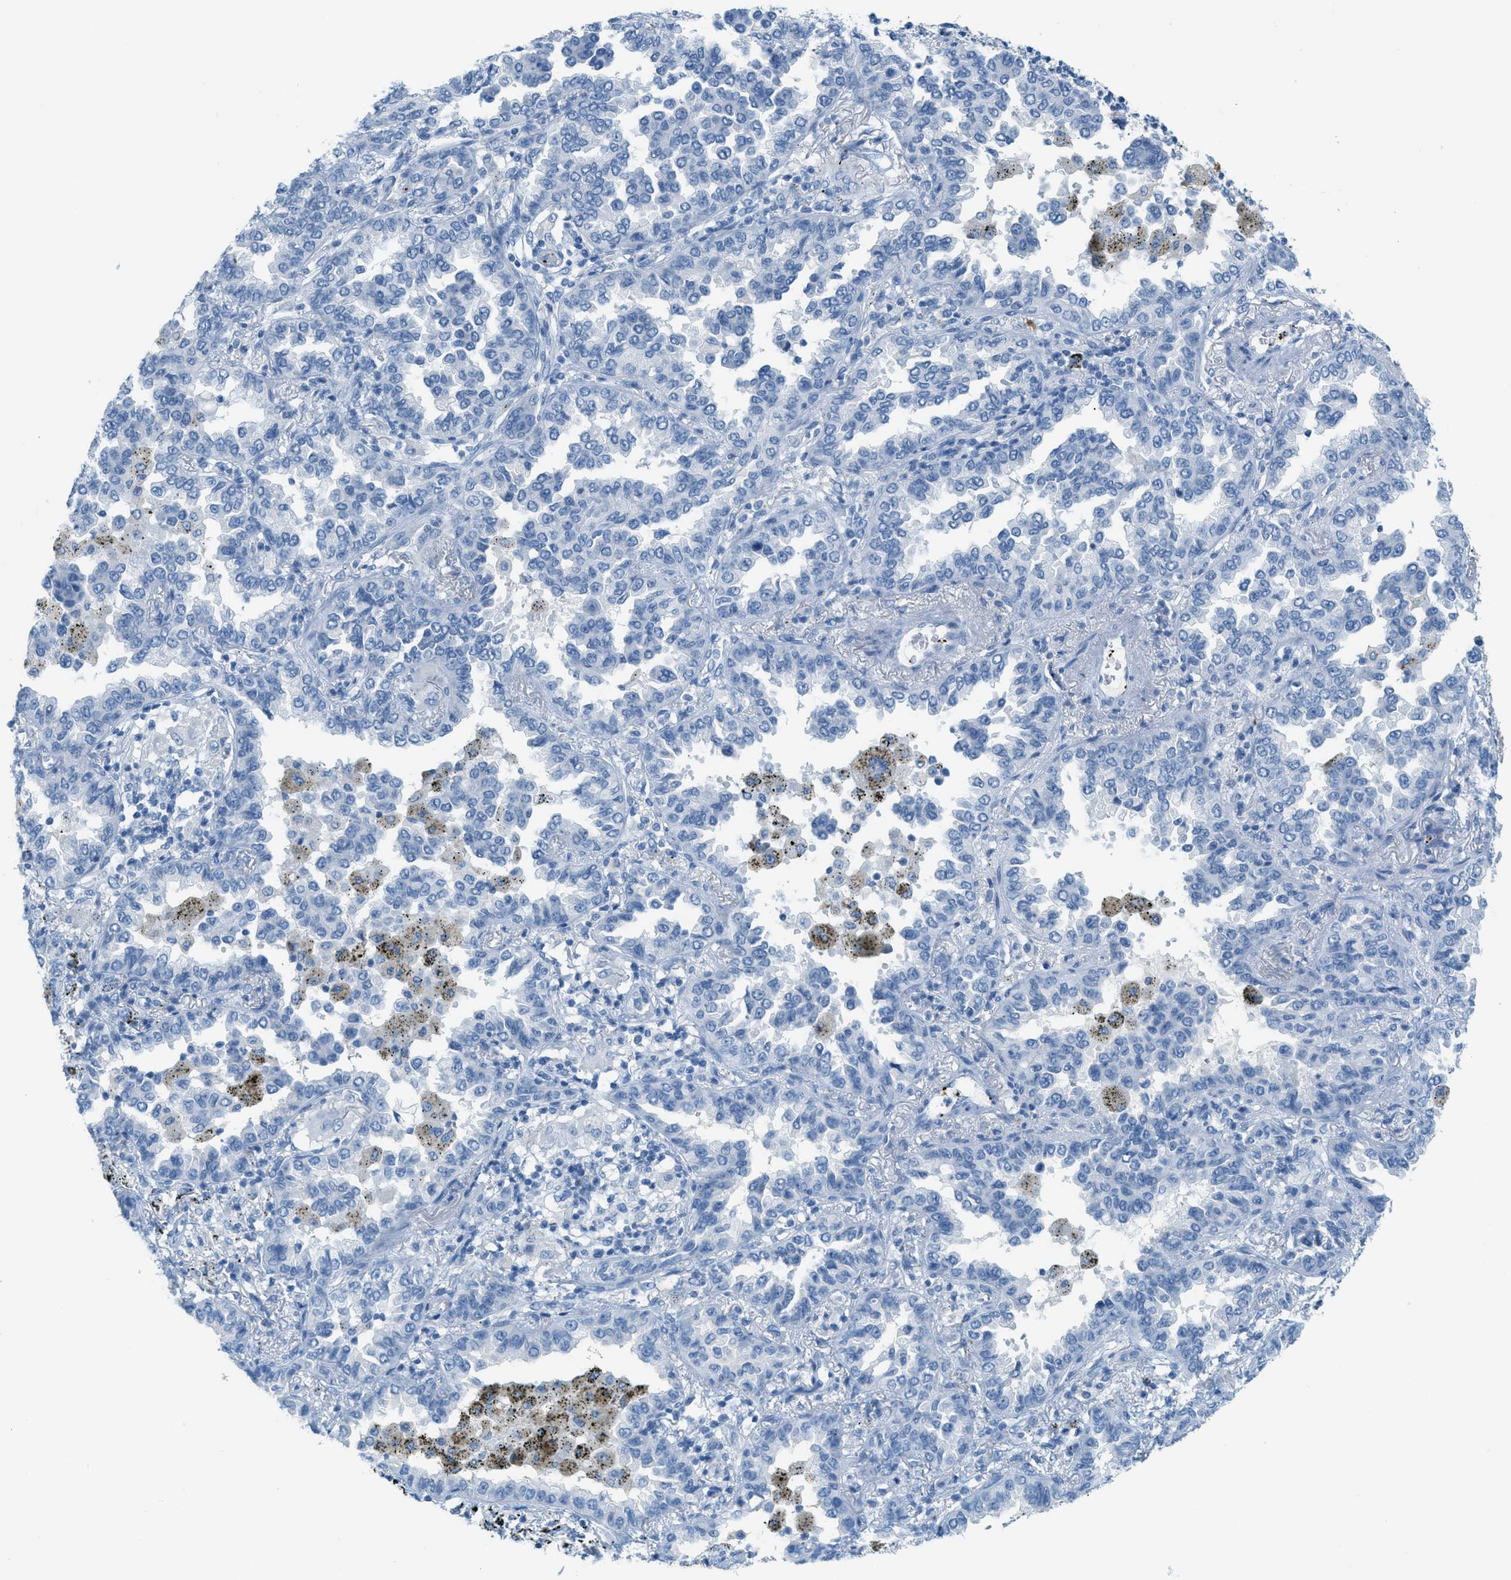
{"staining": {"intensity": "negative", "quantity": "none", "location": "none"}, "tissue": "lung cancer", "cell_type": "Tumor cells", "image_type": "cancer", "snomed": [{"axis": "morphology", "description": "Normal tissue, NOS"}, {"axis": "morphology", "description": "Adenocarcinoma, NOS"}, {"axis": "topography", "description": "Lung"}], "caption": "IHC of lung cancer (adenocarcinoma) reveals no staining in tumor cells. (Brightfield microscopy of DAB immunohistochemistry at high magnification).", "gene": "PPBP", "patient": {"sex": "male", "age": 59}}